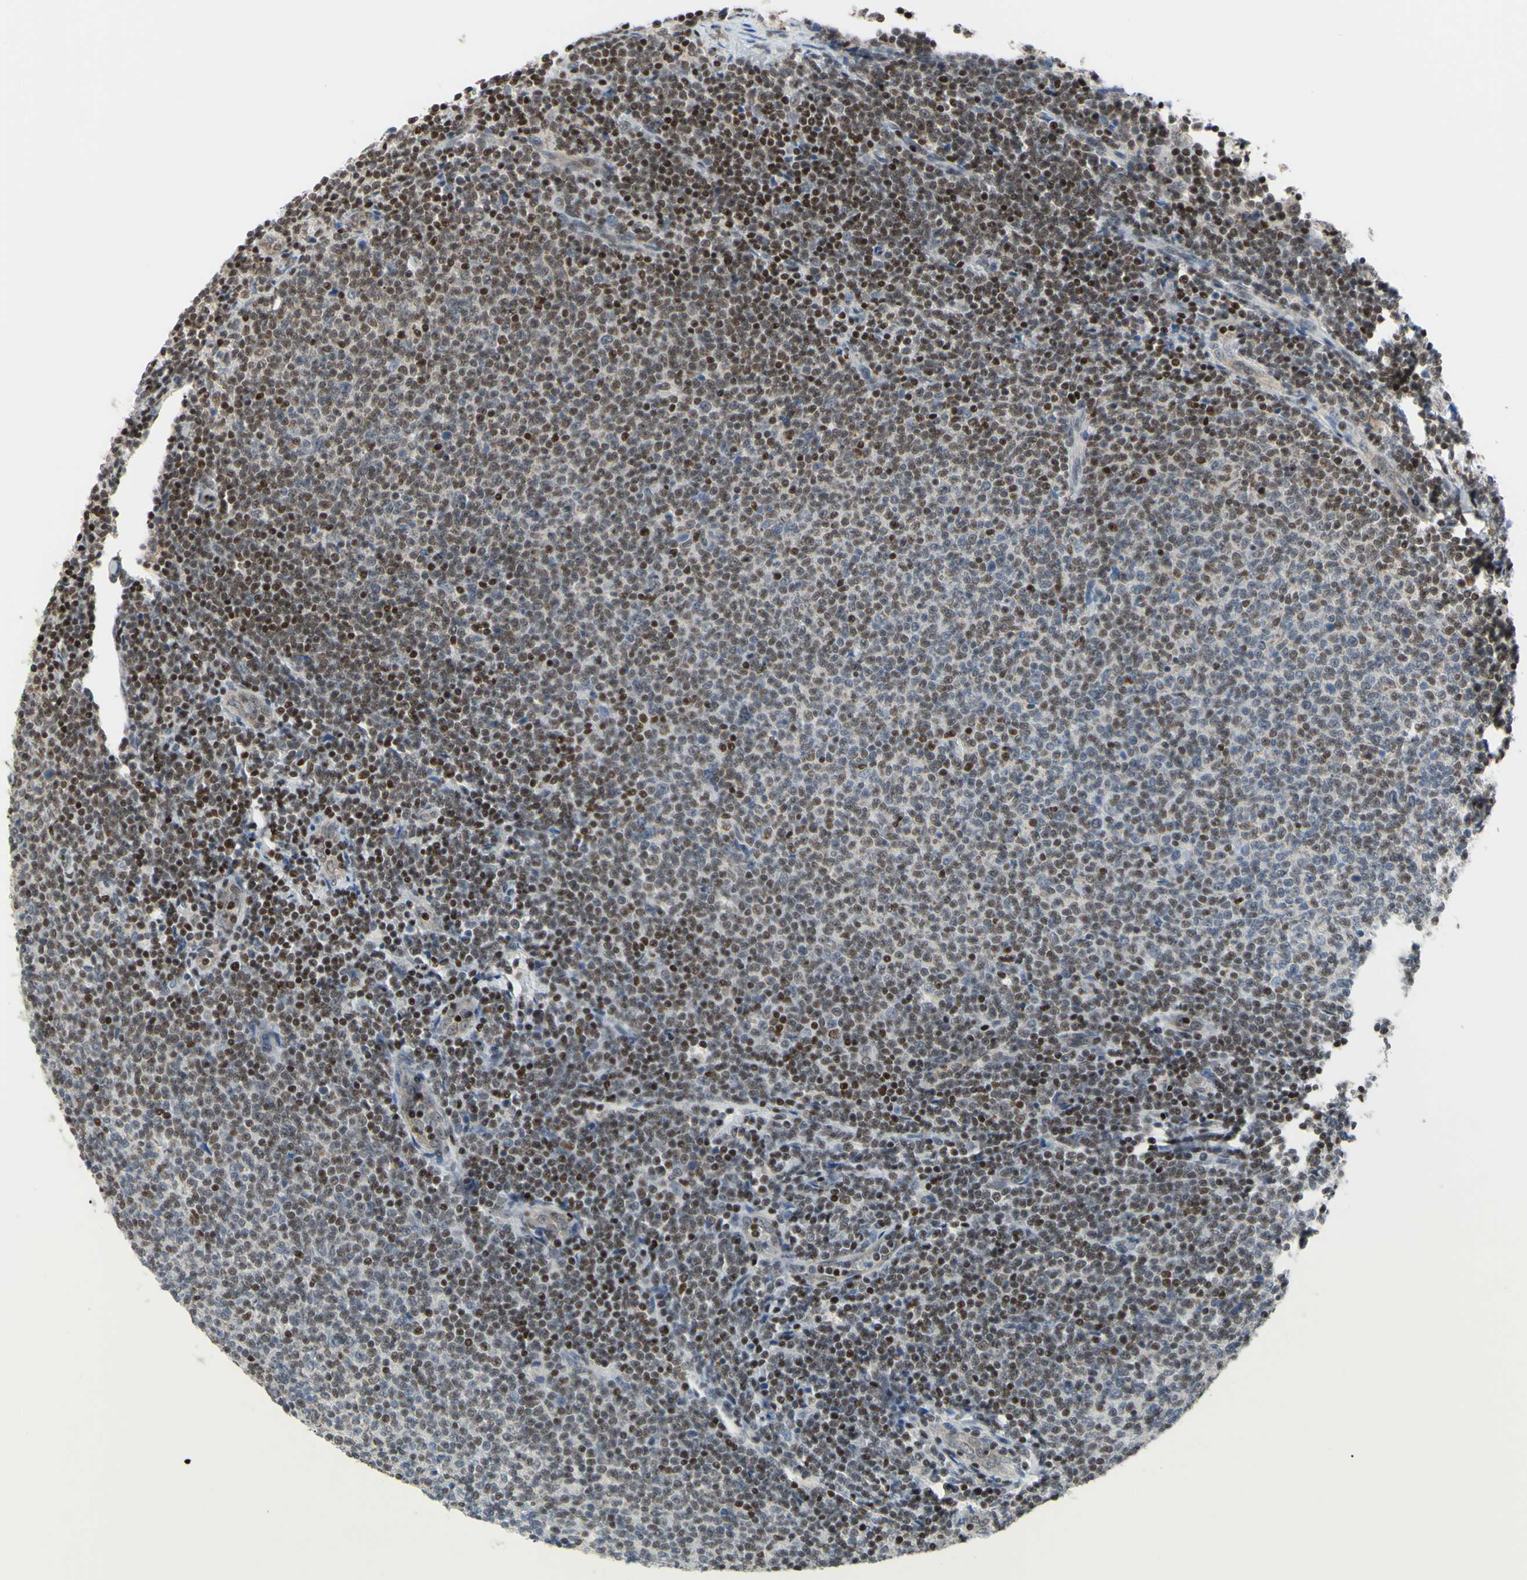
{"staining": {"intensity": "weak", "quantity": "25%-75%", "location": "nuclear"}, "tissue": "lymphoma", "cell_type": "Tumor cells", "image_type": "cancer", "snomed": [{"axis": "morphology", "description": "Malignant lymphoma, non-Hodgkin's type, Low grade"}, {"axis": "topography", "description": "Lymph node"}], "caption": "Tumor cells exhibit low levels of weak nuclear staining in approximately 25%-75% of cells in human lymphoma. (Stains: DAB in brown, nuclei in blue, Microscopy: brightfield microscopy at high magnification).", "gene": "SP4", "patient": {"sex": "male", "age": 66}}